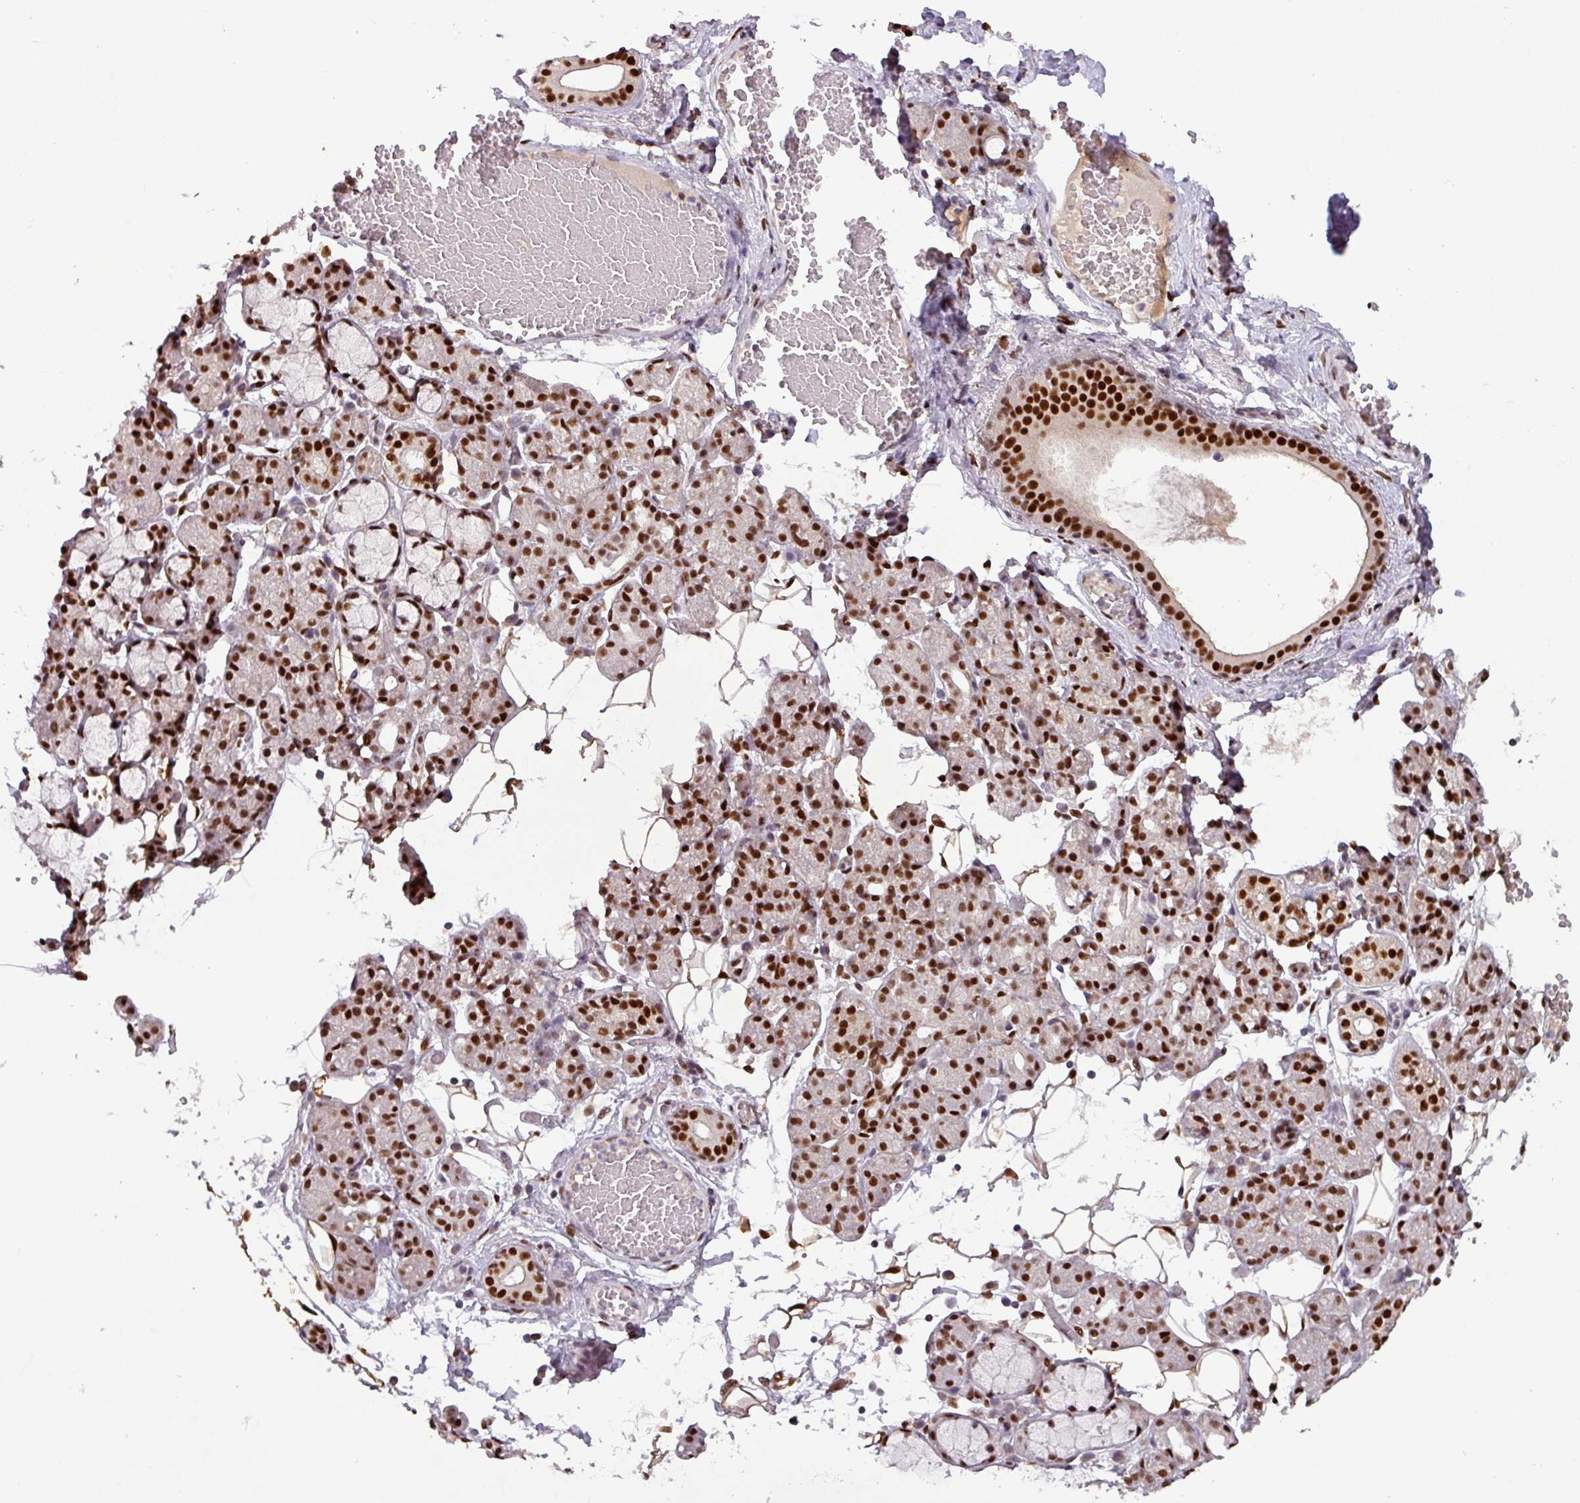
{"staining": {"intensity": "strong", "quantity": ">75%", "location": "nuclear"}, "tissue": "salivary gland", "cell_type": "Glandular cells", "image_type": "normal", "snomed": [{"axis": "morphology", "description": "Normal tissue, NOS"}, {"axis": "topography", "description": "Salivary gland"}], "caption": "Protein expression analysis of unremarkable human salivary gland reveals strong nuclear positivity in about >75% of glandular cells.", "gene": "IRF2BPL", "patient": {"sex": "male", "age": 63}}